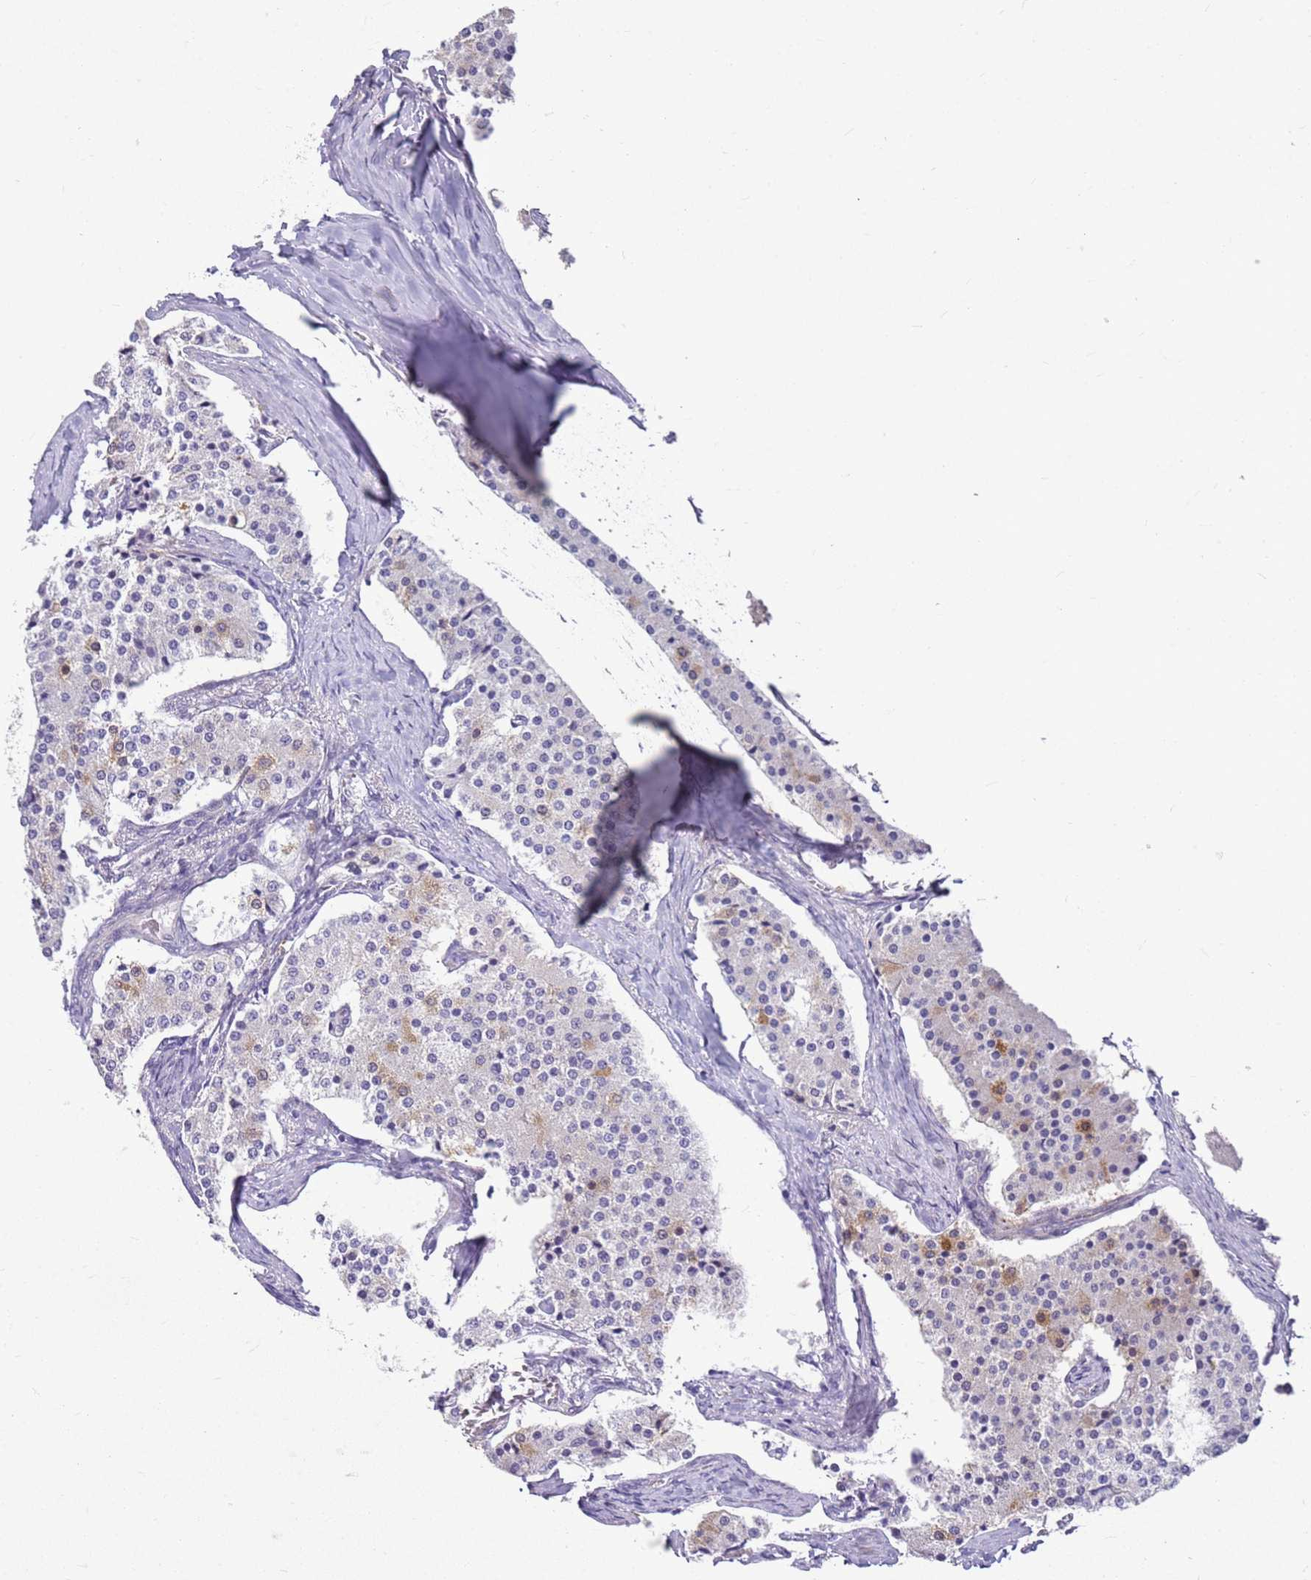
{"staining": {"intensity": "negative", "quantity": "none", "location": "none"}, "tissue": "carcinoid", "cell_type": "Tumor cells", "image_type": "cancer", "snomed": [{"axis": "morphology", "description": "Carcinoid, malignant, NOS"}, {"axis": "topography", "description": "Colon"}], "caption": "A high-resolution histopathology image shows IHC staining of malignant carcinoid, which exhibits no significant staining in tumor cells.", "gene": "HSPB1", "patient": {"sex": "female", "age": 52}}